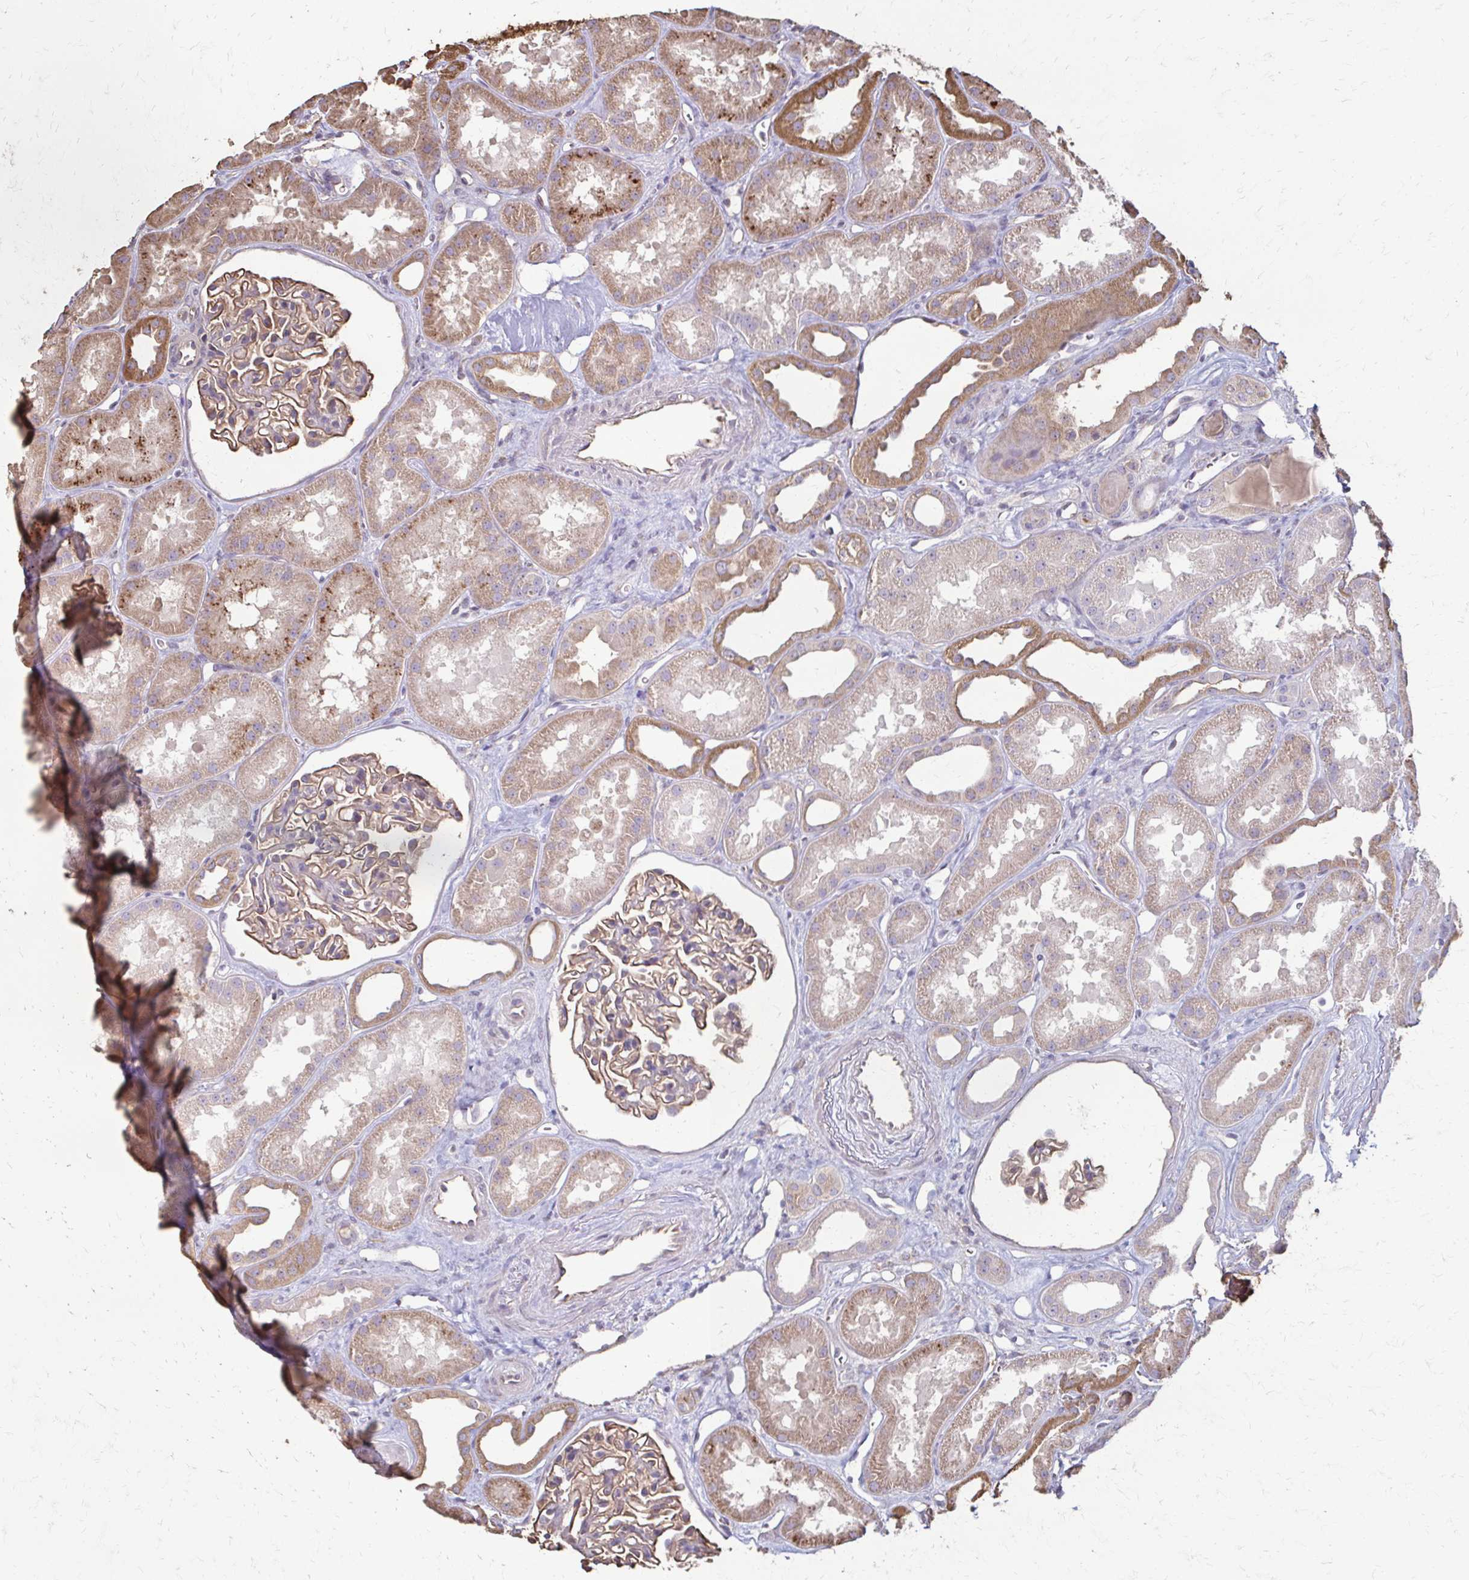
{"staining": {"intensity": "moderate", "quantity": ">75%", "location": "cytoplasmic/membranous"}, "tissue": "kidney", "cell_type": "Cells in glomeruli", "image_type": "normal", "snomed": [{"axis": "morphology", "description": "Normal tissue, NOS"}, {"axis": "topography", "description": "Kidney"}], "caption": "Immunohistochemistry staining of normal kidney, which shows medium levels of moderate cytoplasmic/membranous staining in about >75% of cells in glomeruli indicating moderate cytoplasmic/membranous protein positivity. The staining was performed using DAB (brown) for protein detection and nuclei were counterstained in hematoxylin (blue).", "gene": "IL18BP", "patient": {"sex": "male", "age": 61}}